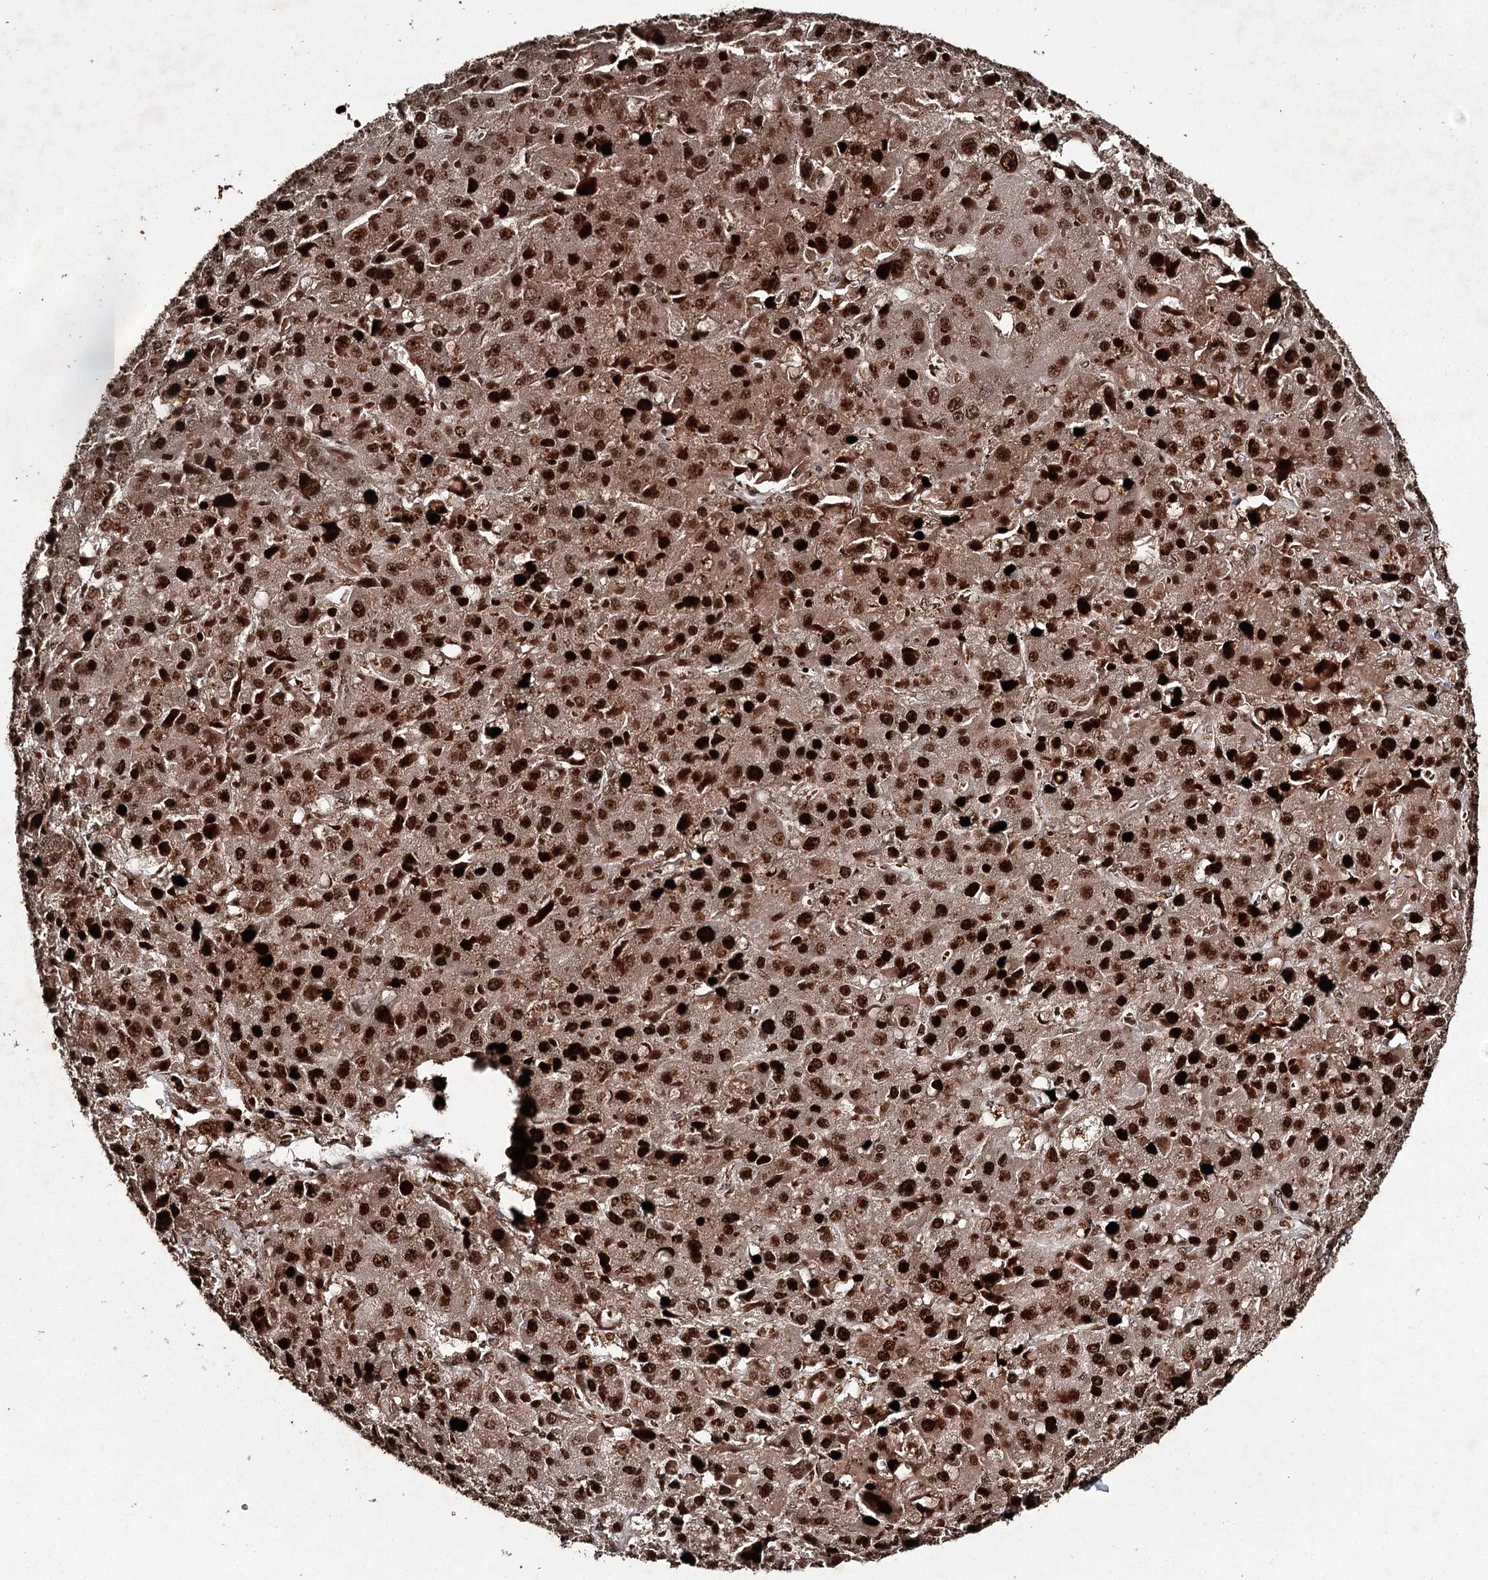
{"staining": {"intensity": "strong", "quantity": ">75%", "location": "nuclear"}, "tissue": "liver cancer", "cell_type": "Tumor cells", "image_type": "cancer", "snomed": [{"axis": "morphology", "description": "Carcinoma, Hepatocellular, NOS"}, {"axis": "topography", "description": "Liver"}], "caption": "High-power microscopy captured an IHC photomicrograph of liver hepatocellular carcinoma, revealing strong nuclear staining in approximately >75% of tumor cells.", "gene": "THYN1", "patient": {"sex": "female", "age": 73}}